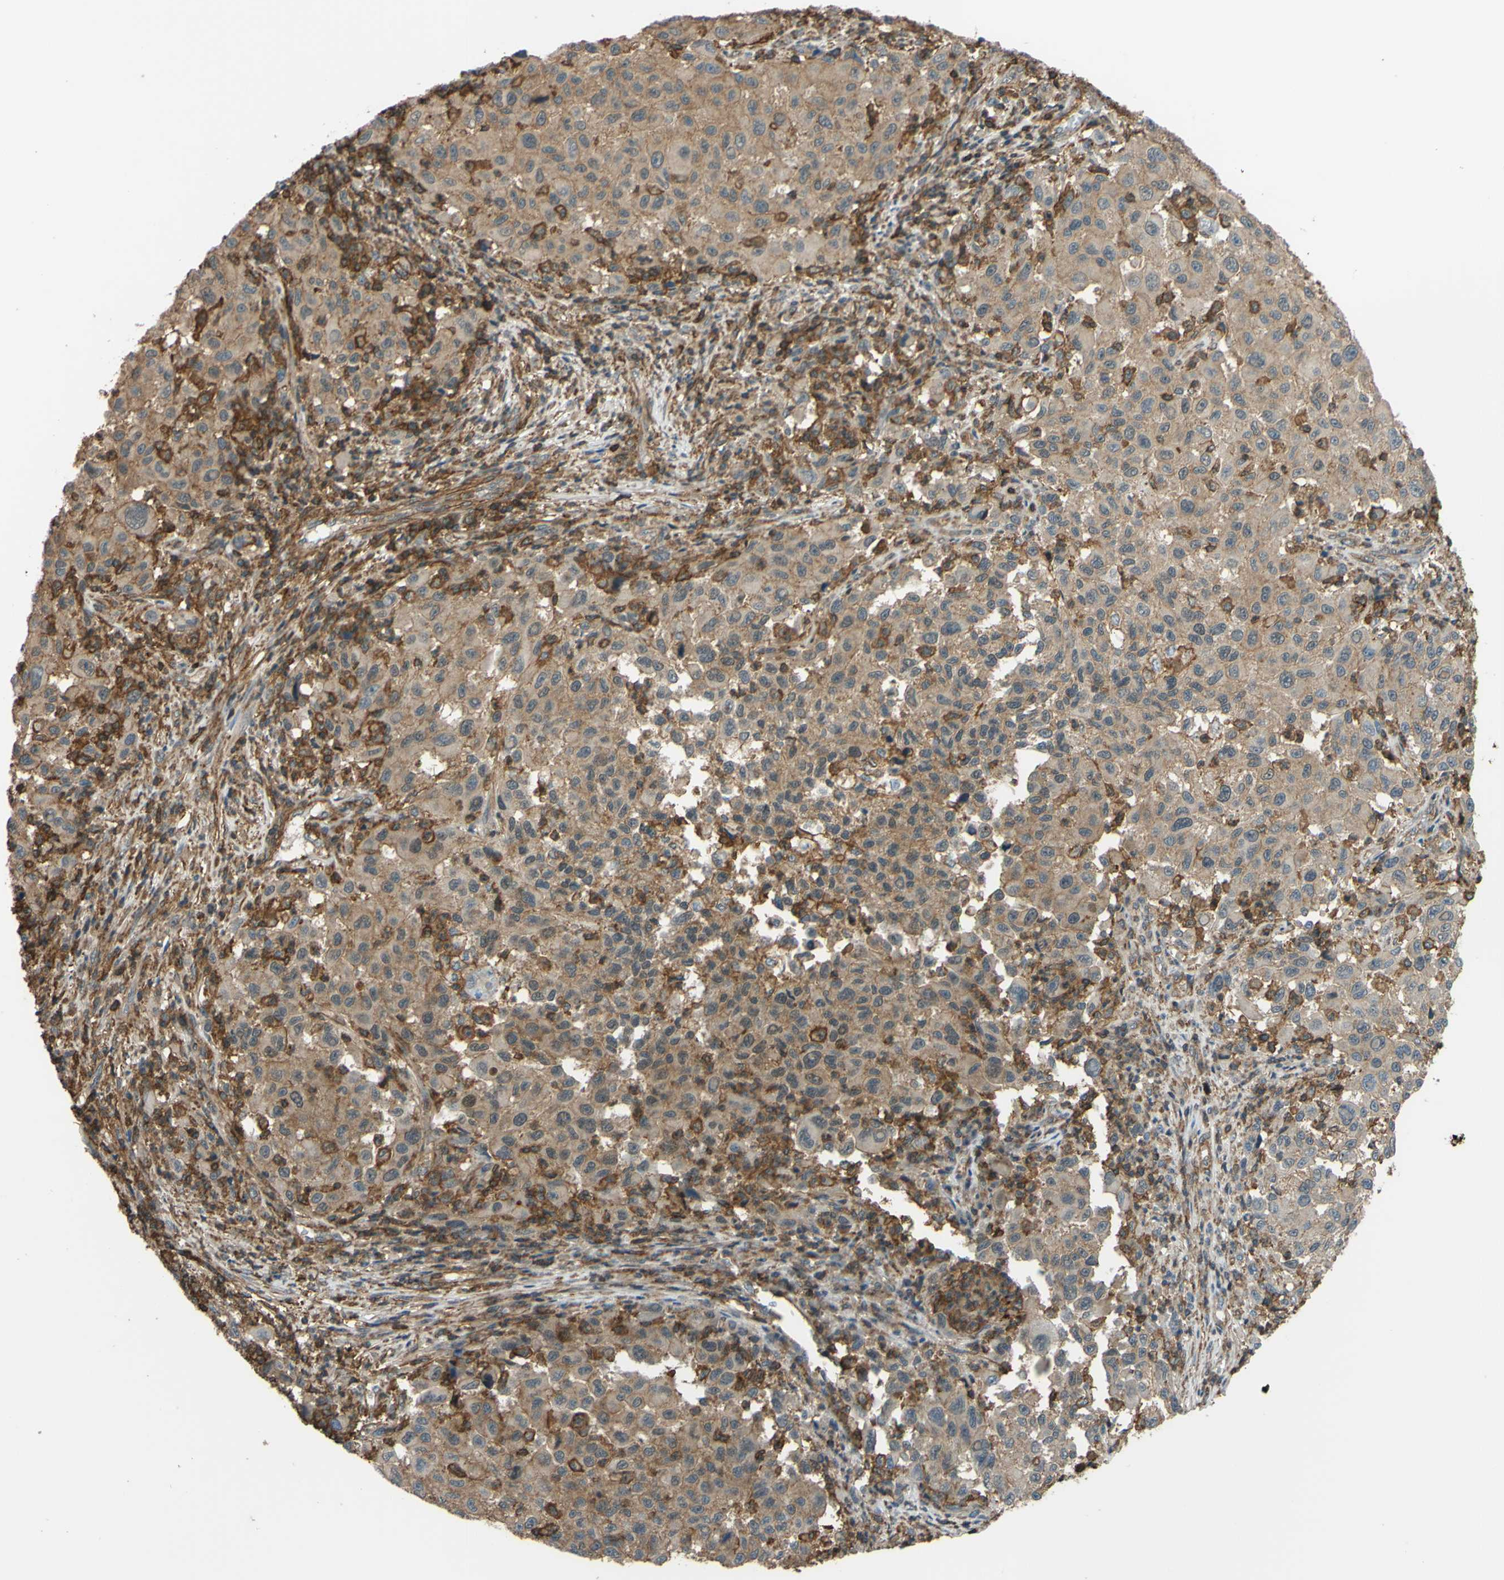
{"staining": {"intensity": "moderate", "quantity": ">75%", "location": "cytoplasmic/membranous"}, "tissue": "melanoma", "cell_type": "Tumor cells", "image_type": "cancer", "snomed": [{"axis": "morphology", "description": "Malignant melanoma, Metastatic site"}, {"axis": "topography", "description": "Lymph node"}], "caption": "About >75% of tumor cells in malignant melanoma (metastatic site) exhibit moderate cytoplasmic/membranous protein positivity as visualized by brown immunohistochemical staining.", "gene": "ADD3", "patient": {"sex": "male", "age": 61}}